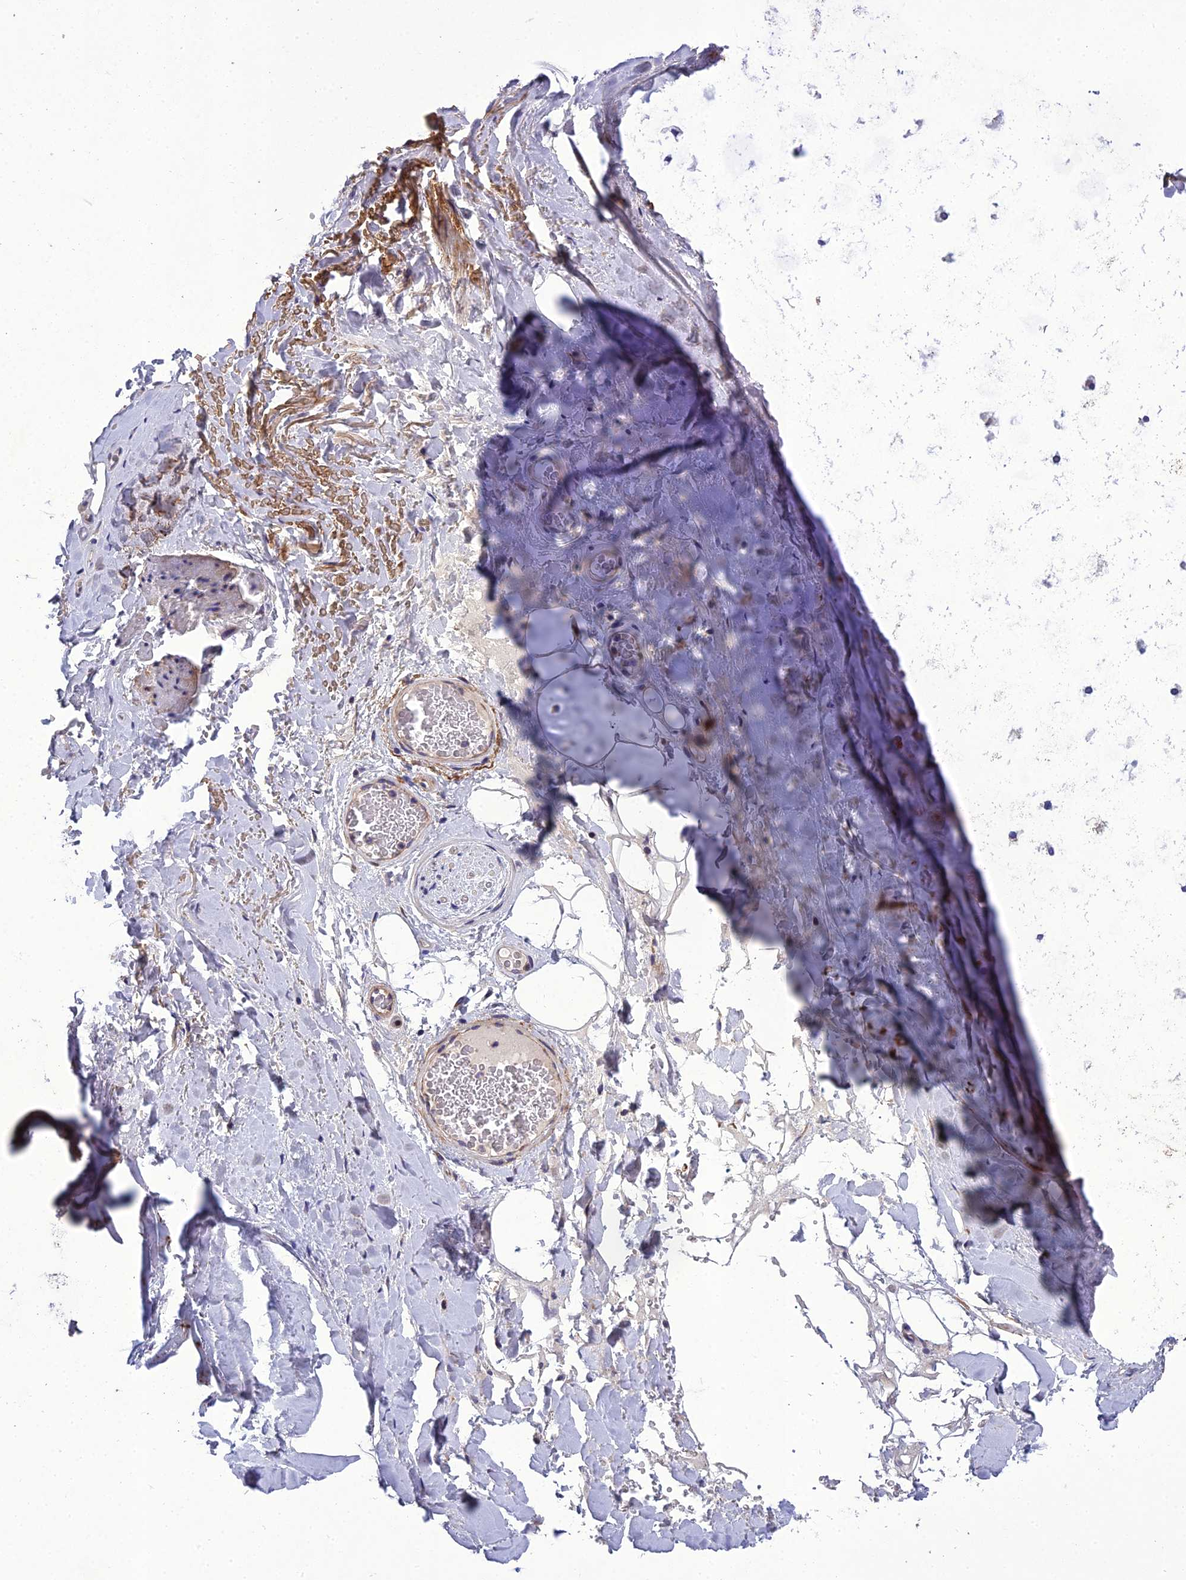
{"staining": {"intensity": "negative", "quantity": "none", "location": "none"}, "tissue": "adipose tissue", "cell_type": "Adipocytes", "image_type": "normal", "snomed": [{"axis": "morphology", "description": "Normal tissue, NOS"}, {"axis": "topography", "description": "Cartilage tissue"}], "caption": "The histopathology image shows no staining of adipocytes in benign adipose tissue.", "gene": "ADIPOR2", "patient": {"sex": "female", "age": 63}}